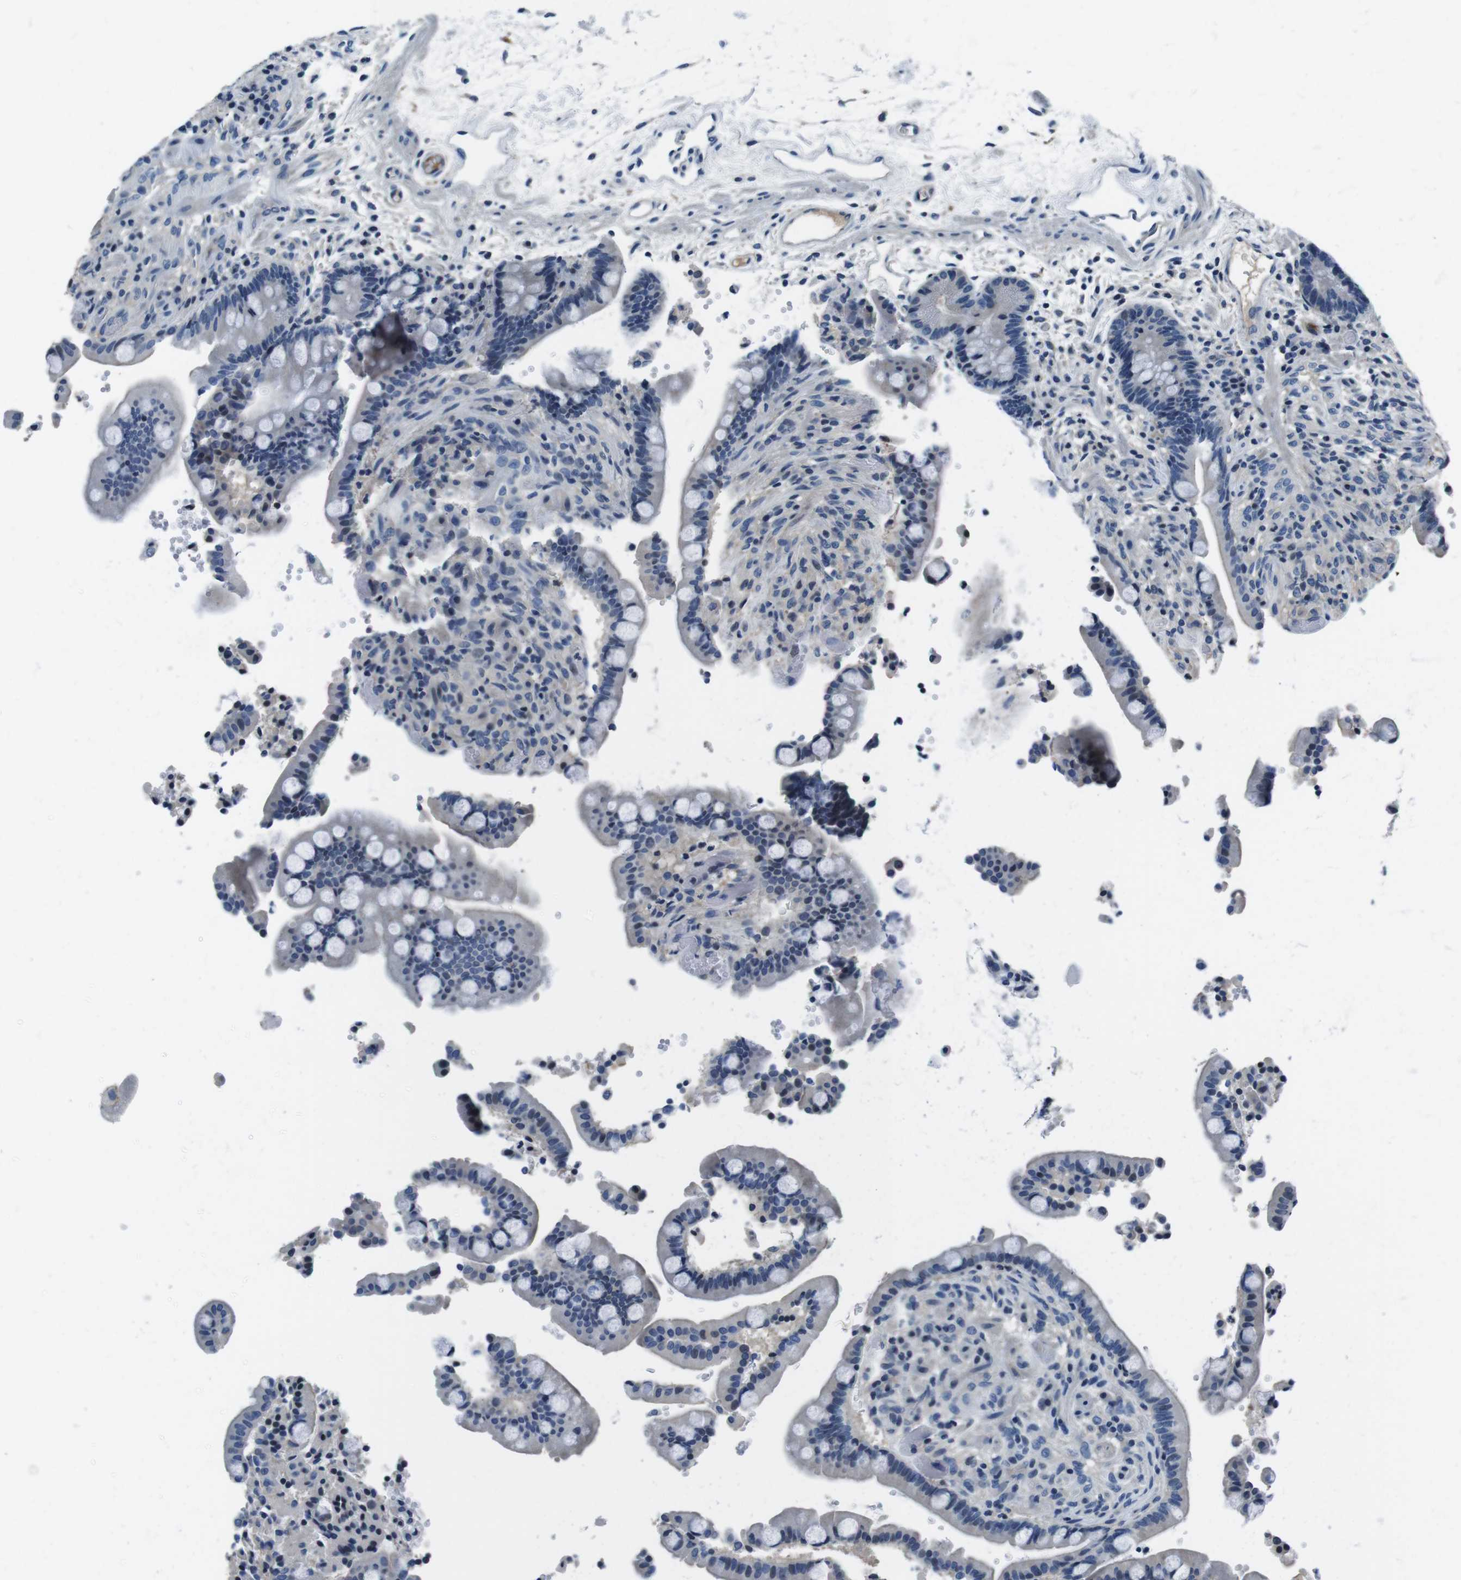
{"staining": {"intensity": "negative", "quantity": "none", "location": "none"}, "tissue": "colon", "cell_type": "Endothelial cells", "image_type": "normal", "snomed": [{"axis": "morphology", "description": "Normal tissue, NOS"}, {"axis": "topography", "description": "Colon"}], "caption": "Immunohistochemical staining of unremarkable colon reveals no significant positivity in endothelial cells.", "gene": "KCNJ5", "patient": {"sex": "male", "age": 73}}